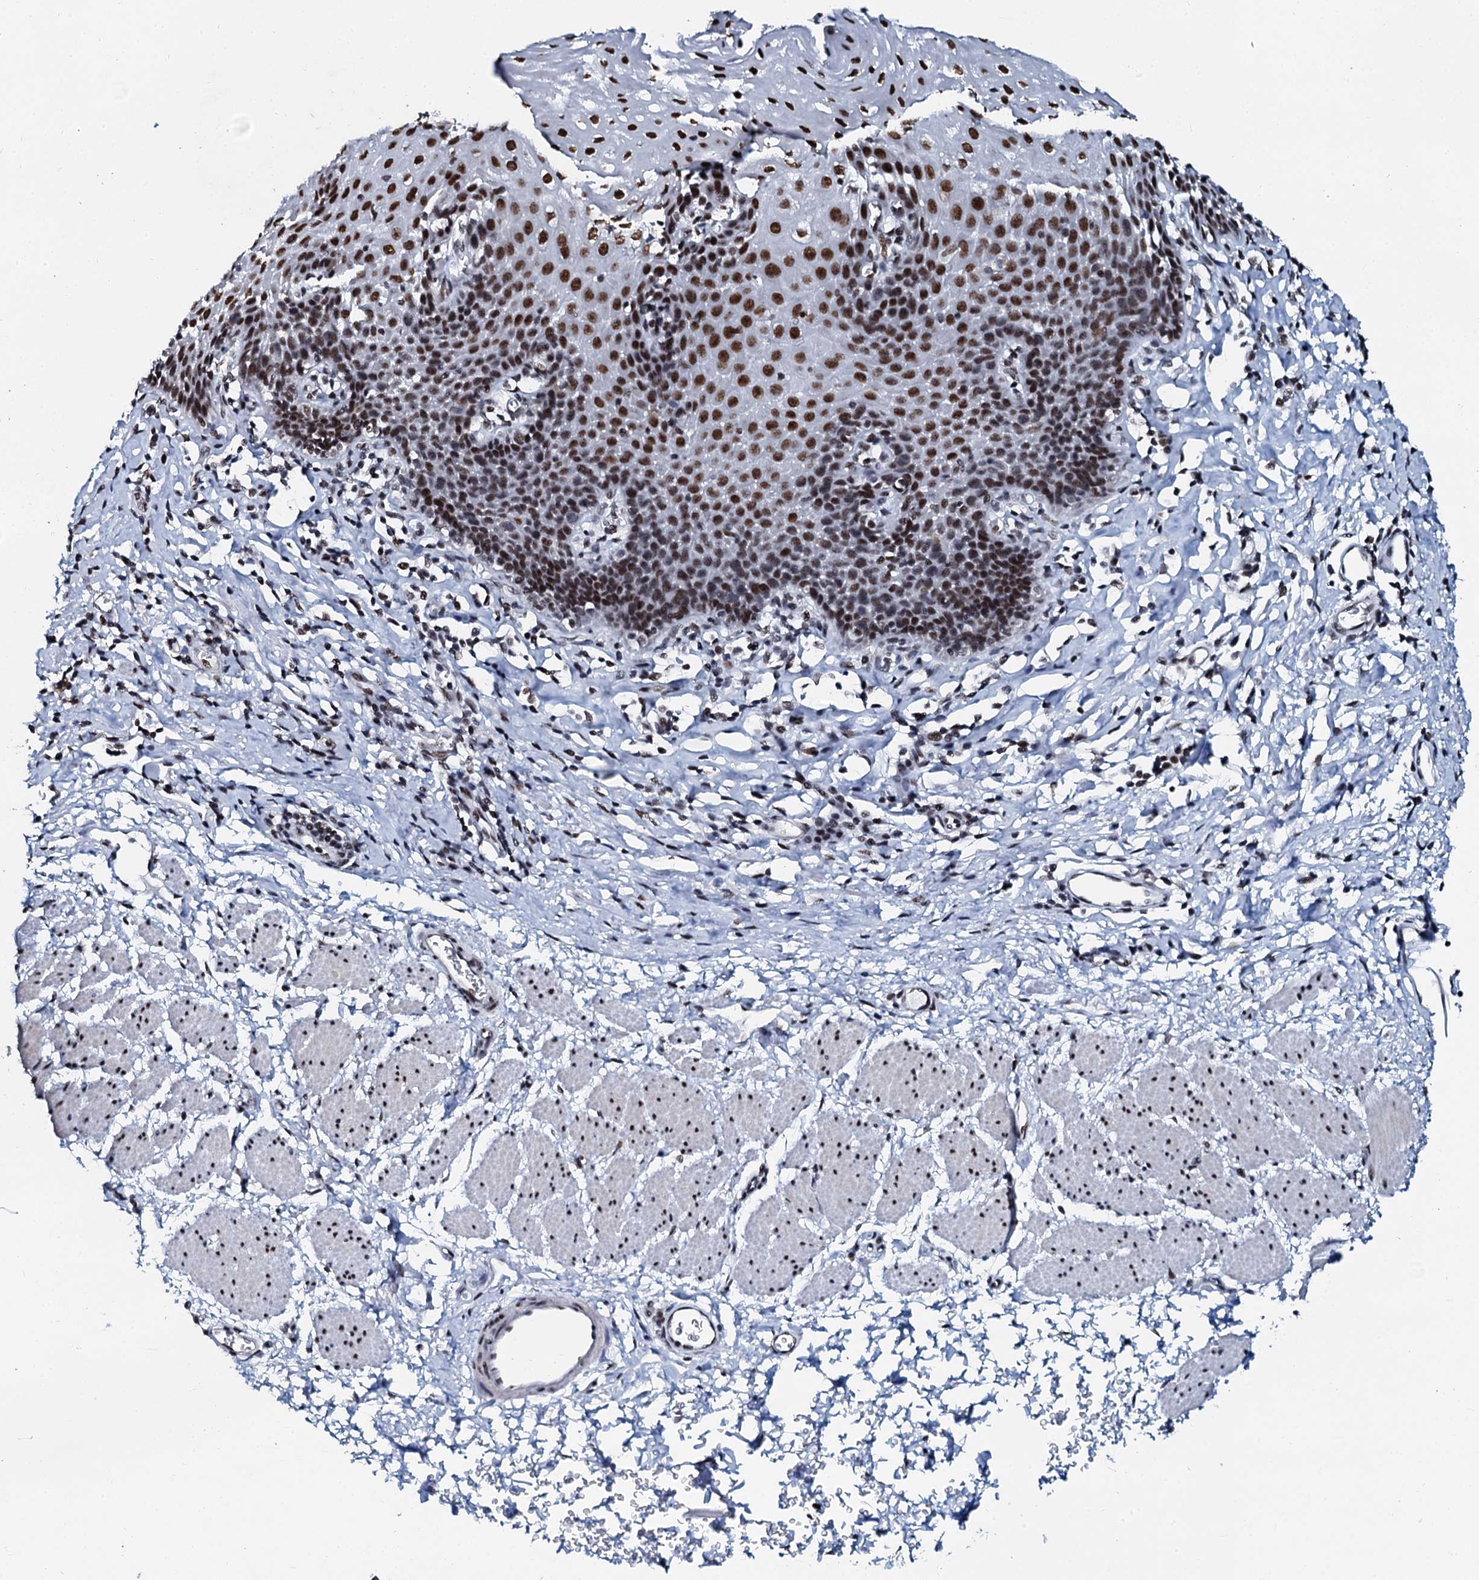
{"staining": {"intensity": "strong", "quantity": ">75%", "location": "nuclear"}, "tissue": "esophagus", "cell_type": "Squamous epithelial cells", "image_type": "normal", "snomed": [{"axis": "morphology", "description": "Normal tissue, NOS"}, {"axis": "topography", "description": "Esophagus"}], "caption": "Immunohistochemical staining of benign human esophagus demonstrates high levels of strong nuclear positivity in approximately >75% of squamous epithelial cells.", "gene": "SLTM", "patient": {"sex": "female", "age": 61}}